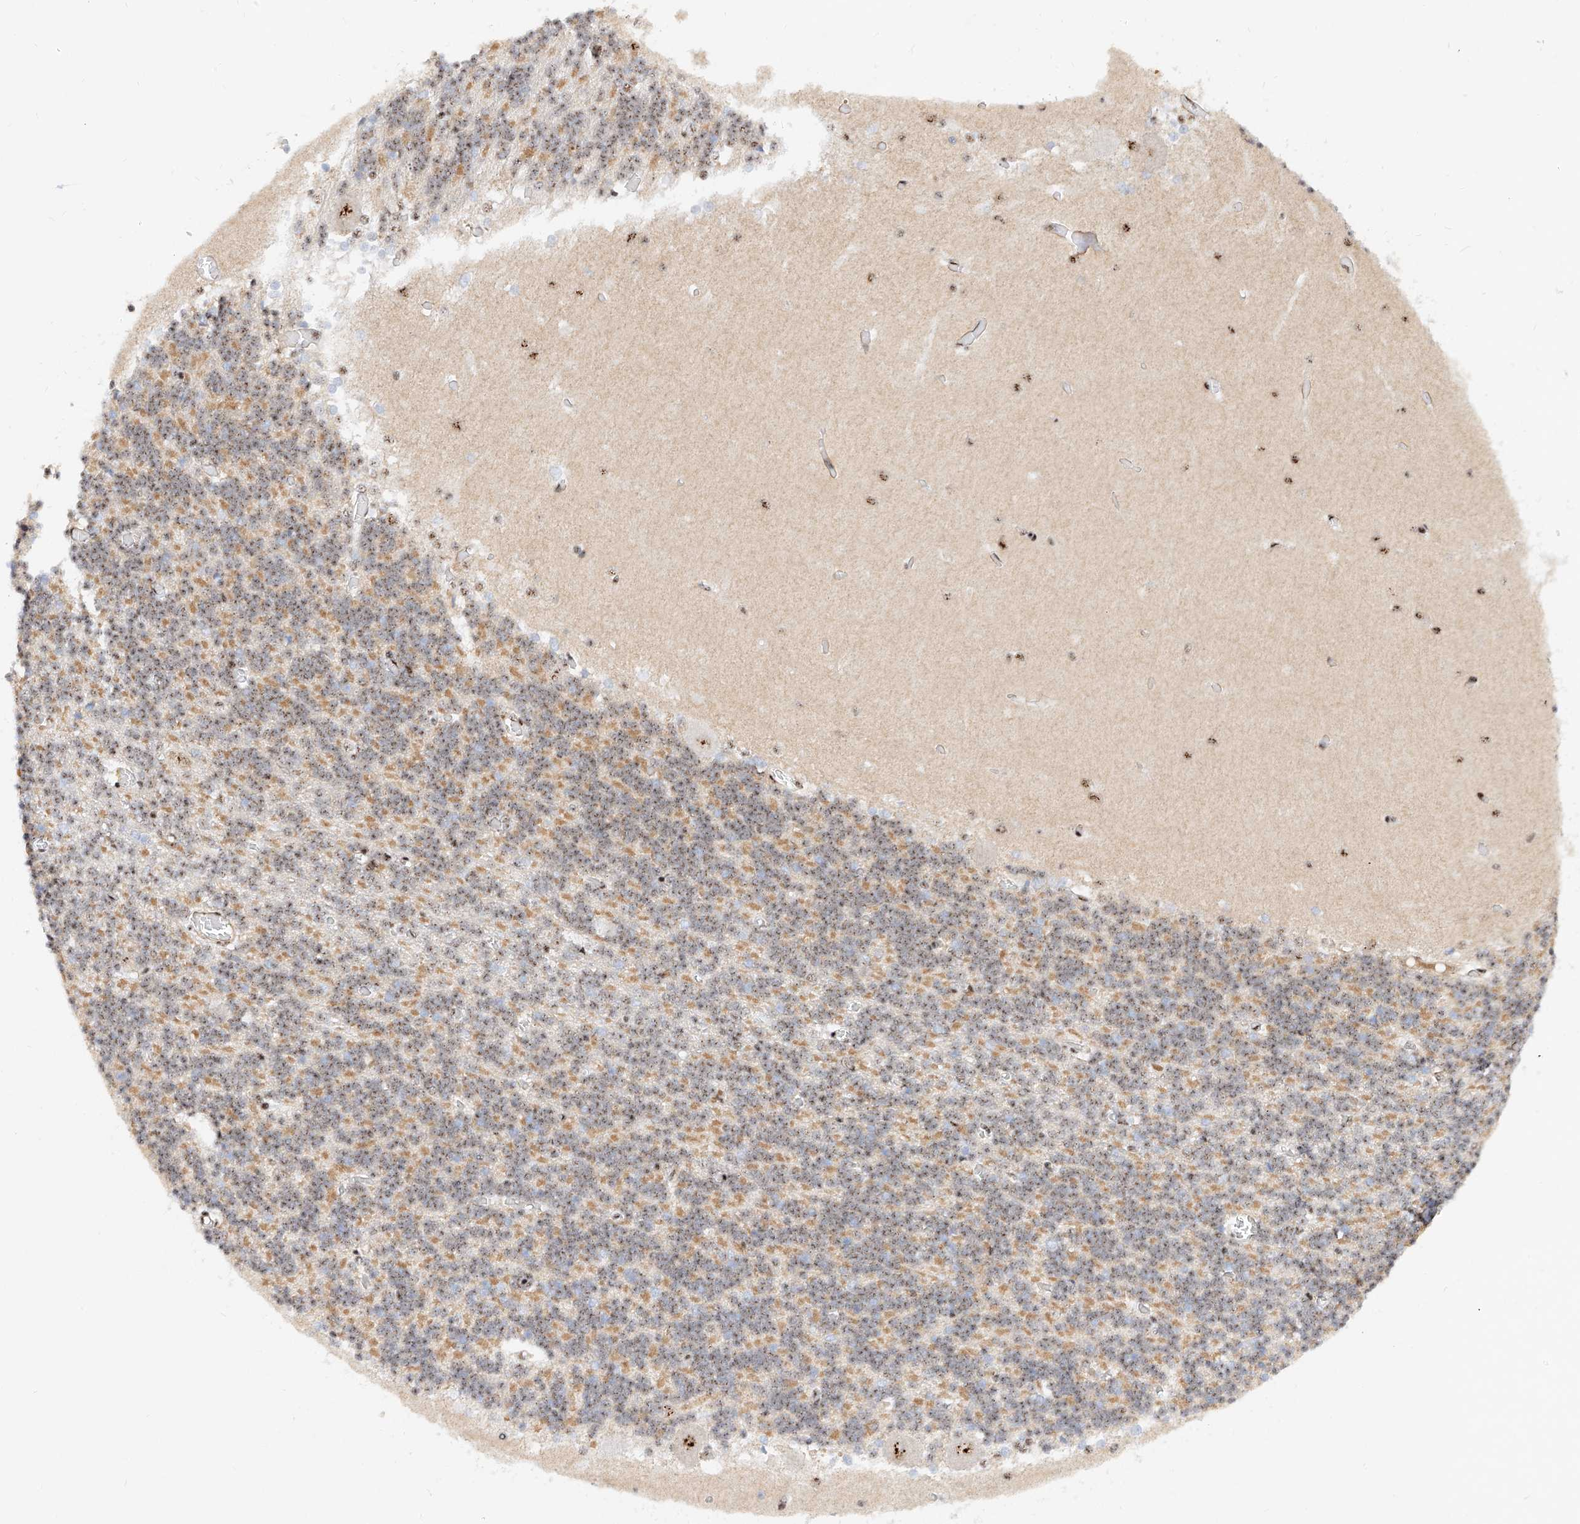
{"staining": {"intensity": "moderate", "quantity": "25%-75%", "location": "nuclear"}, "tissue": "cerebellum", "cell_type": "Cells in granular layer", "image_type": "normal", "snomed": [{"axis": "morphology", "description": "Normal tissue, NOS"}, {"axis": "topography", "description": "Cerebellum"}], "caption": "This is a histology image of immunohistochemistry staining of unremarkable cerebellum, which shows moderate staining in the nuclear of cells in granular layer.", "gene": "ATXN7L2", "patient": {"sex": "male", "age": 37}}